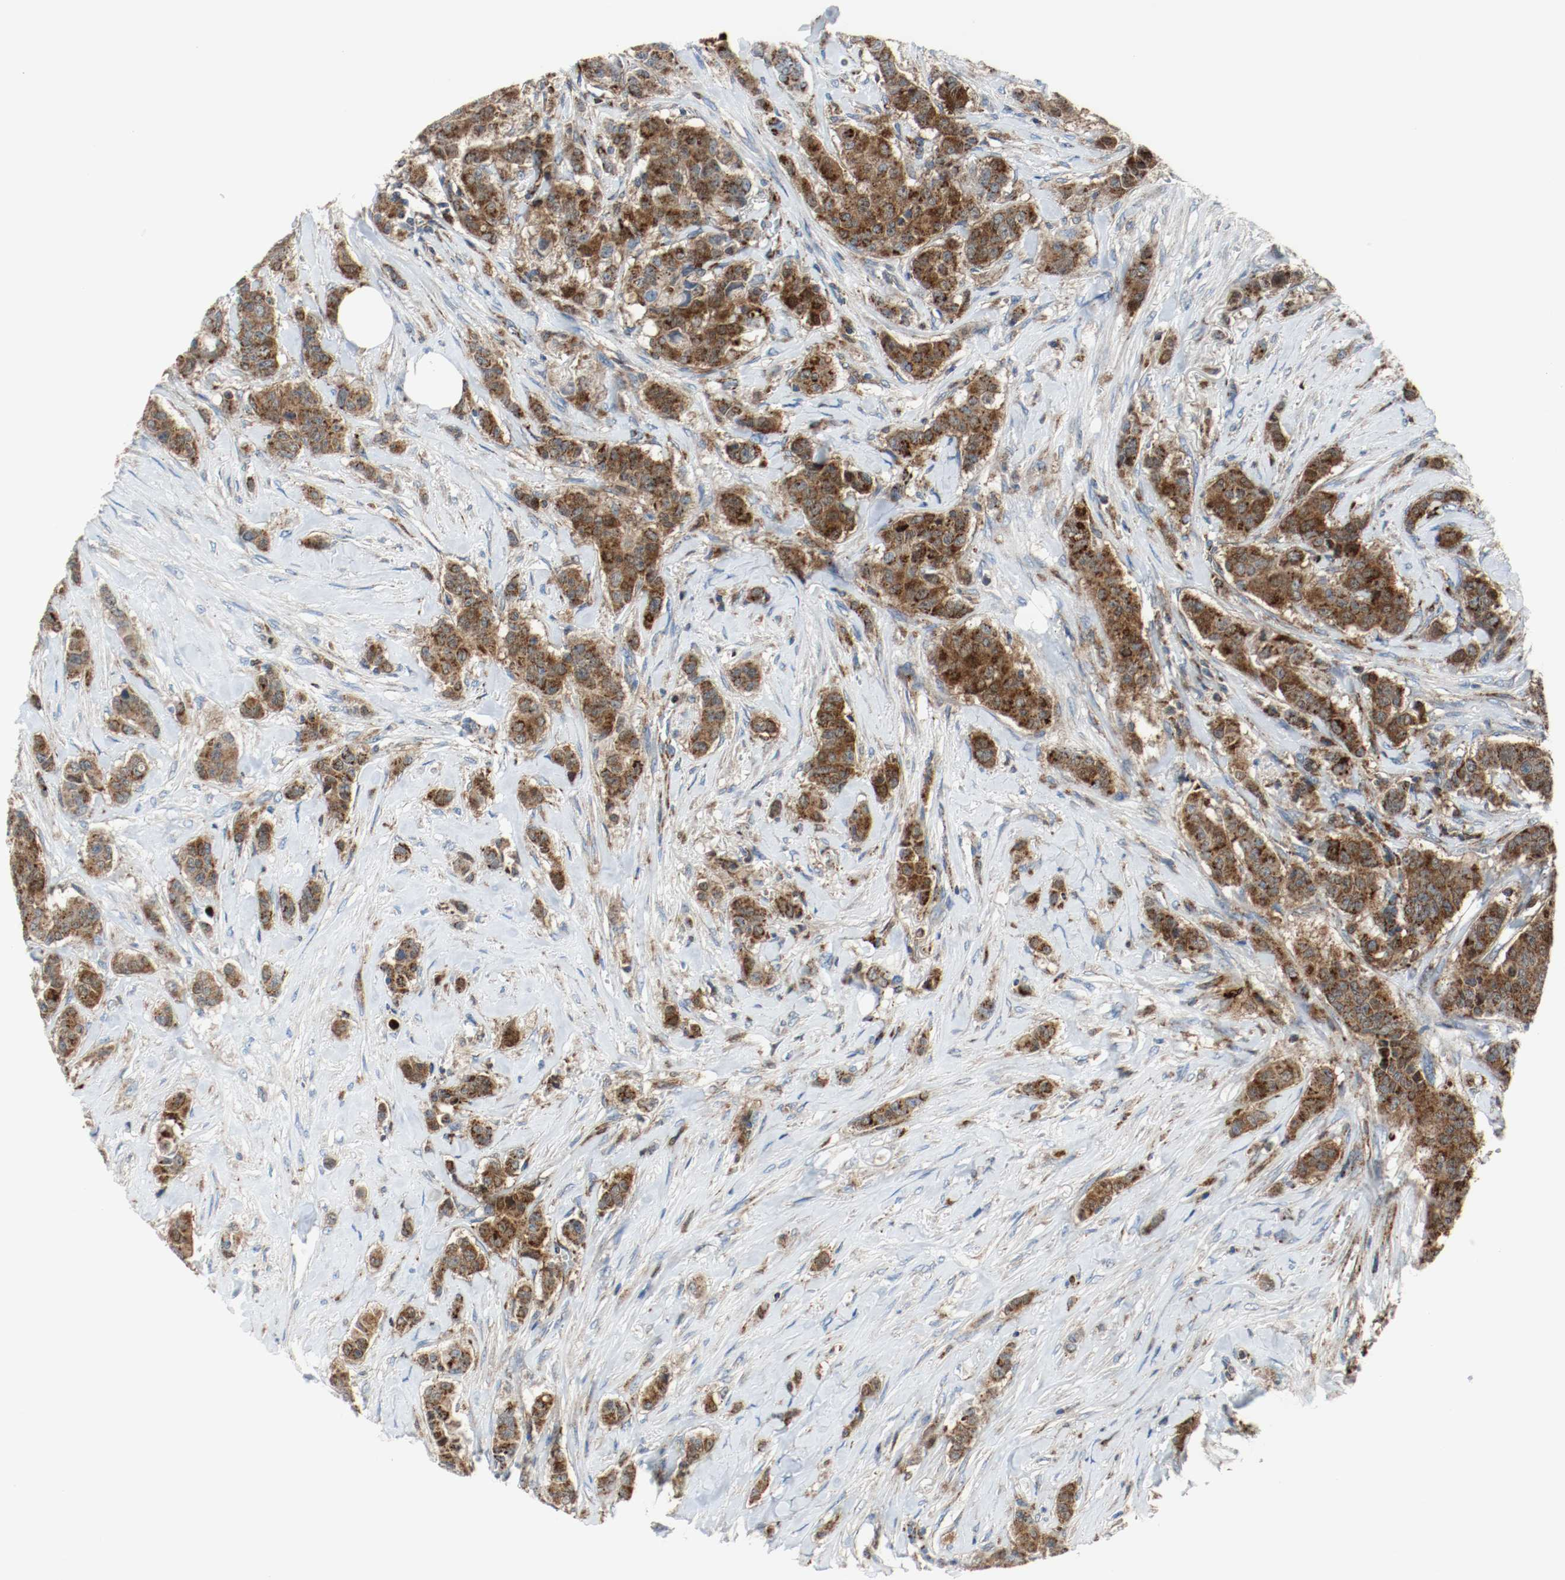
{"staining": {"intensity": "strong", "quantity": ">75%", "location": "cytoplasmic/membranous"}, "tissue": "breast cancer", "cell_type": "Tumor cells", "image_type": "cancer", "snomed": [{"axis": "morphology", "description": "Duct carcinoma"}, {"axis": "topography", "description": "Breast"}], "caption": "Tumor cells display high levels of strong cytoplasmic/membranous positivity in approximately >75% of cells in human breast cancer.", "gene": "TXNRD1", "patient": {"sex": "female", "age": 40}}